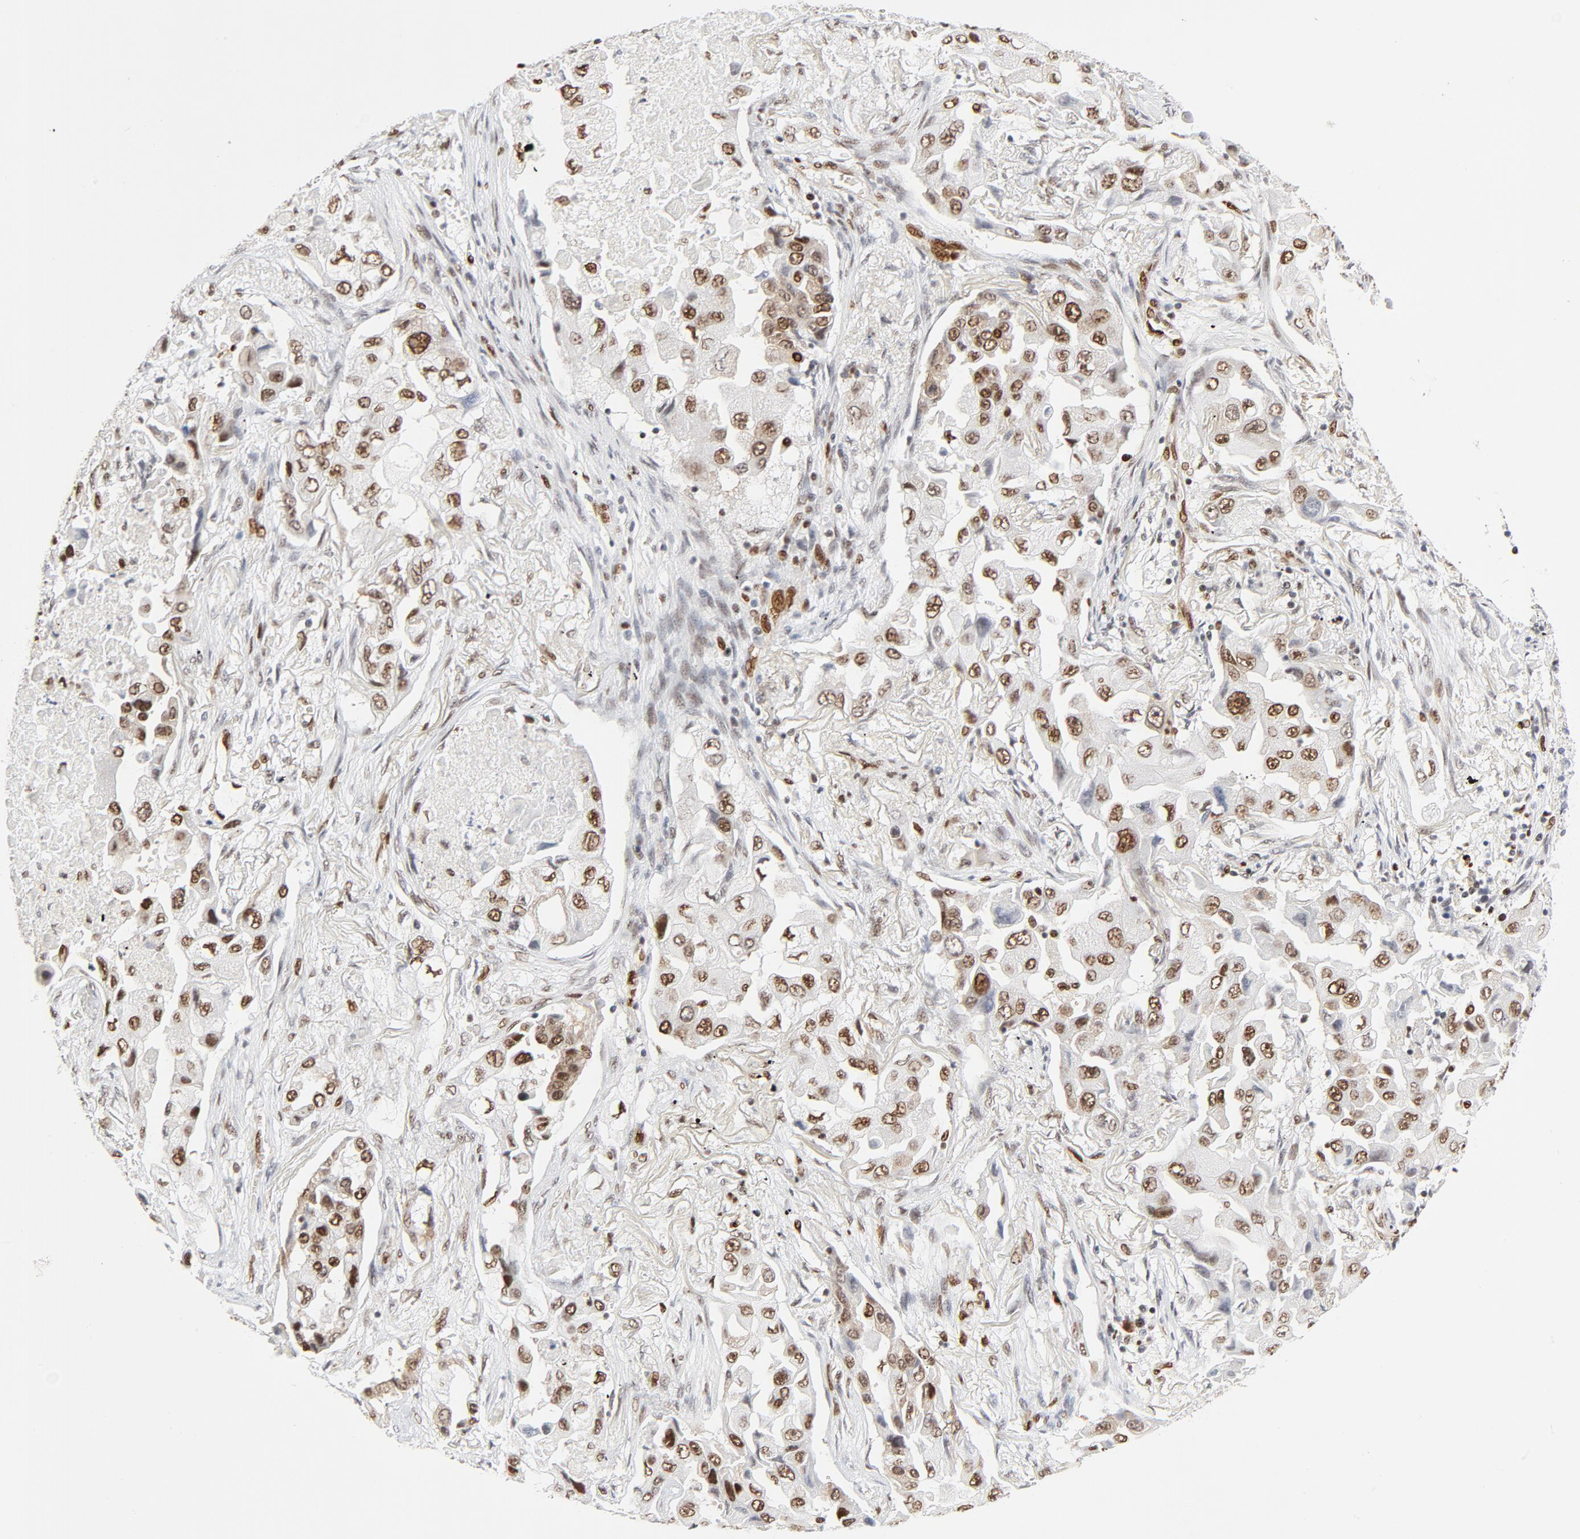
{"staining": {"intensity": "moderate", "quantity": "25%-75%", "location": "nuclear"}, "tissue": "lung cancer", "cell_type": "Tumor cells", "image_type": "cancer", "snomed": [{"axis": "morphology", "description": "Adenocarcinoma, NOS"}, {"axis": "topography", "description": "Lung"}], "caption": "Immunohistochemistry (DAB (3,3'-diaminobenzidine)) staining of human lung cancer (adenocarcinoma) exhibits moderate nuclear protein expression in about 25%-75% of tumor cells.", "gene": "MEF2A", "patient": {"sex": "female", "age": 65}}